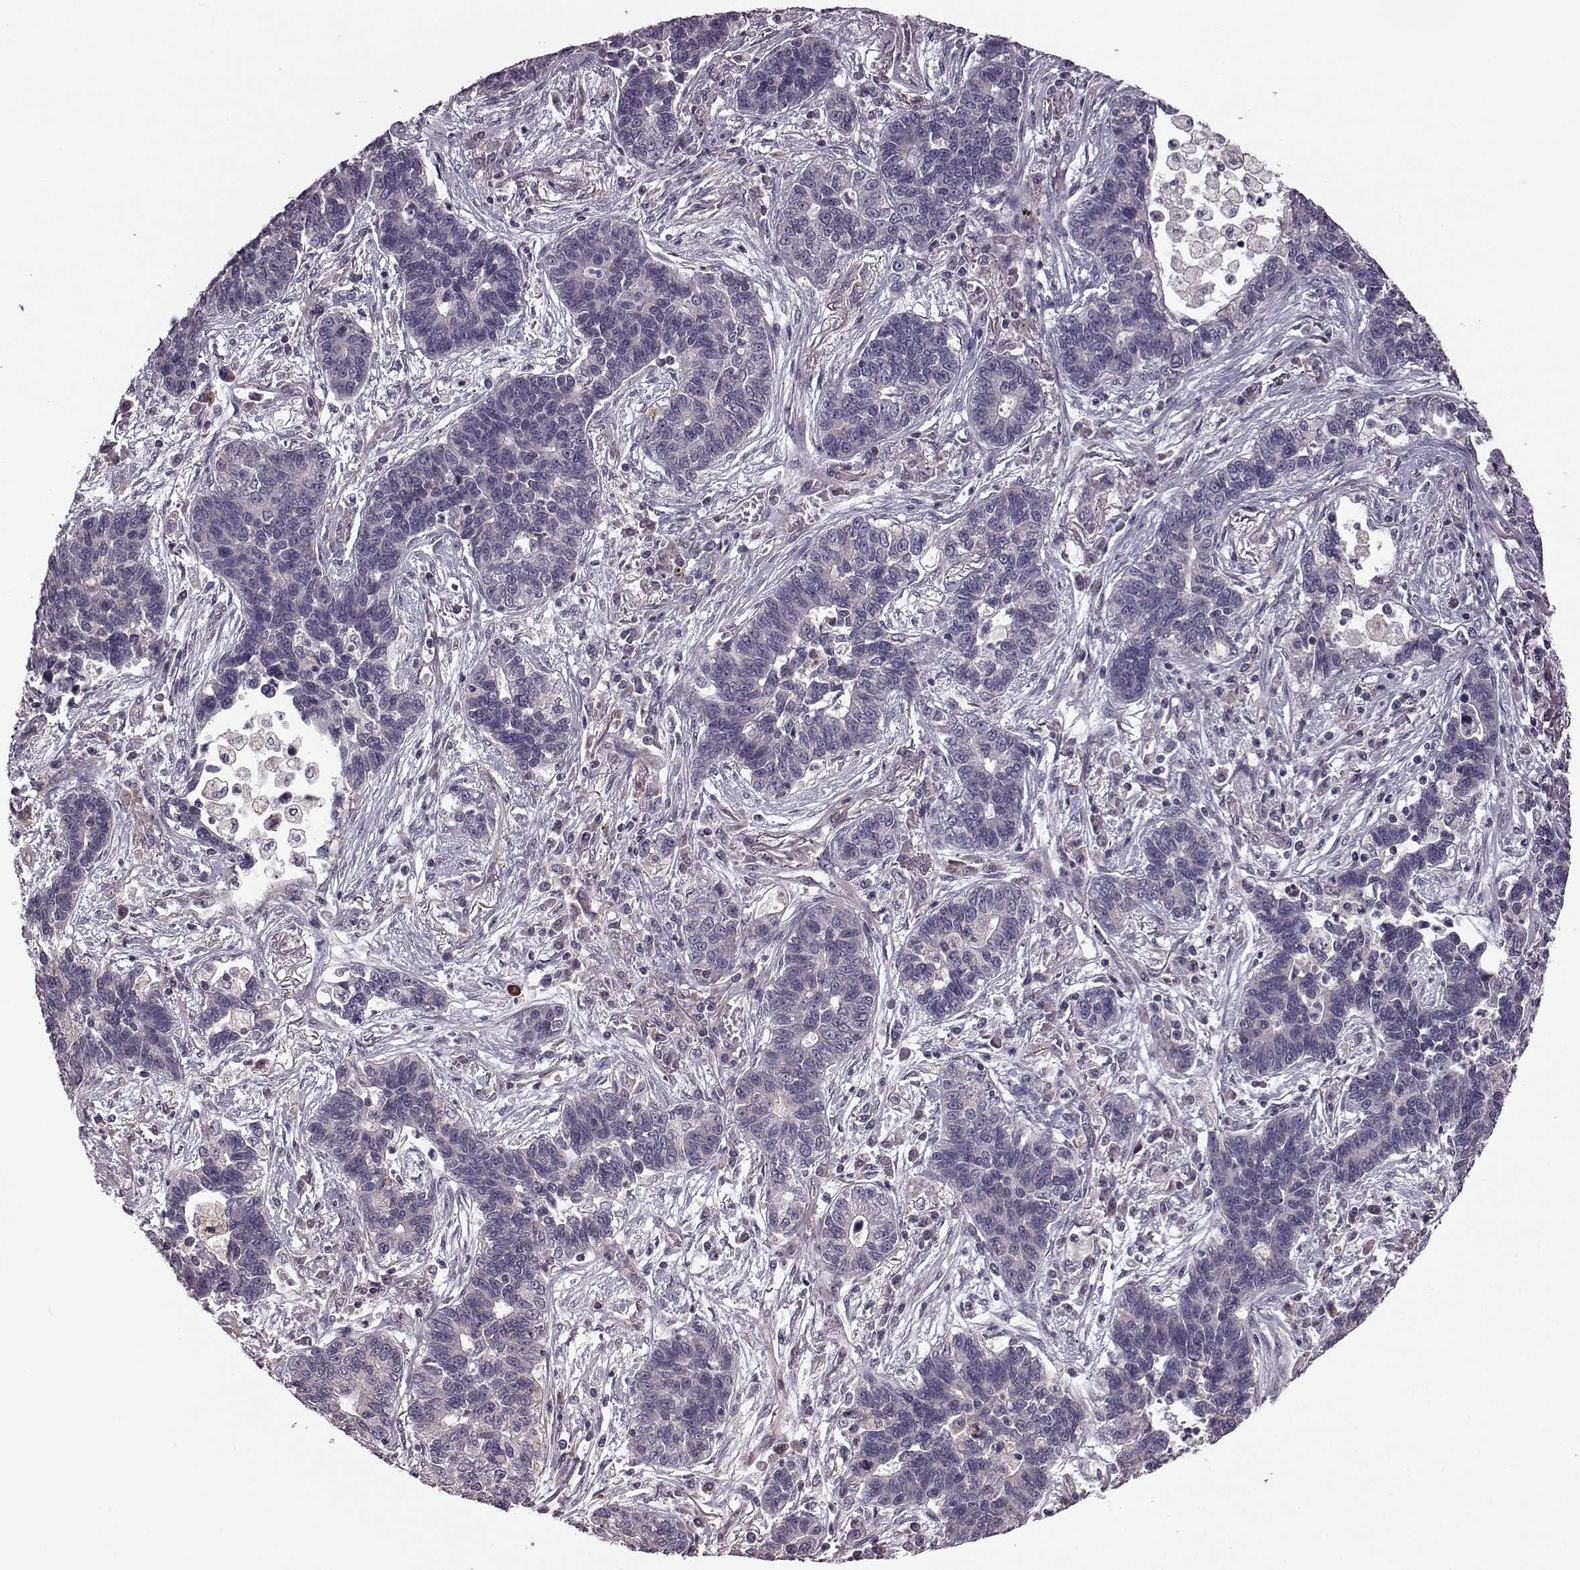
{"staining": {"intensity": "negative", "quantity": "none", "location": "none"}, "tissue": "lung cancer", "cell_type": "Tumor cells", "image_type": "cancer", "snomed": [{"axis": "morphology", "description": "Adenocarcinoma, NOS"}, {"axis": "topography", "description": "Lung"}], "caption": "Immunohistochemical staining of lung adenocarcinoma displays no significant staining in tumor cells.", "gene": "NTF3", "patient": {"sex": "female", "age": 57}}